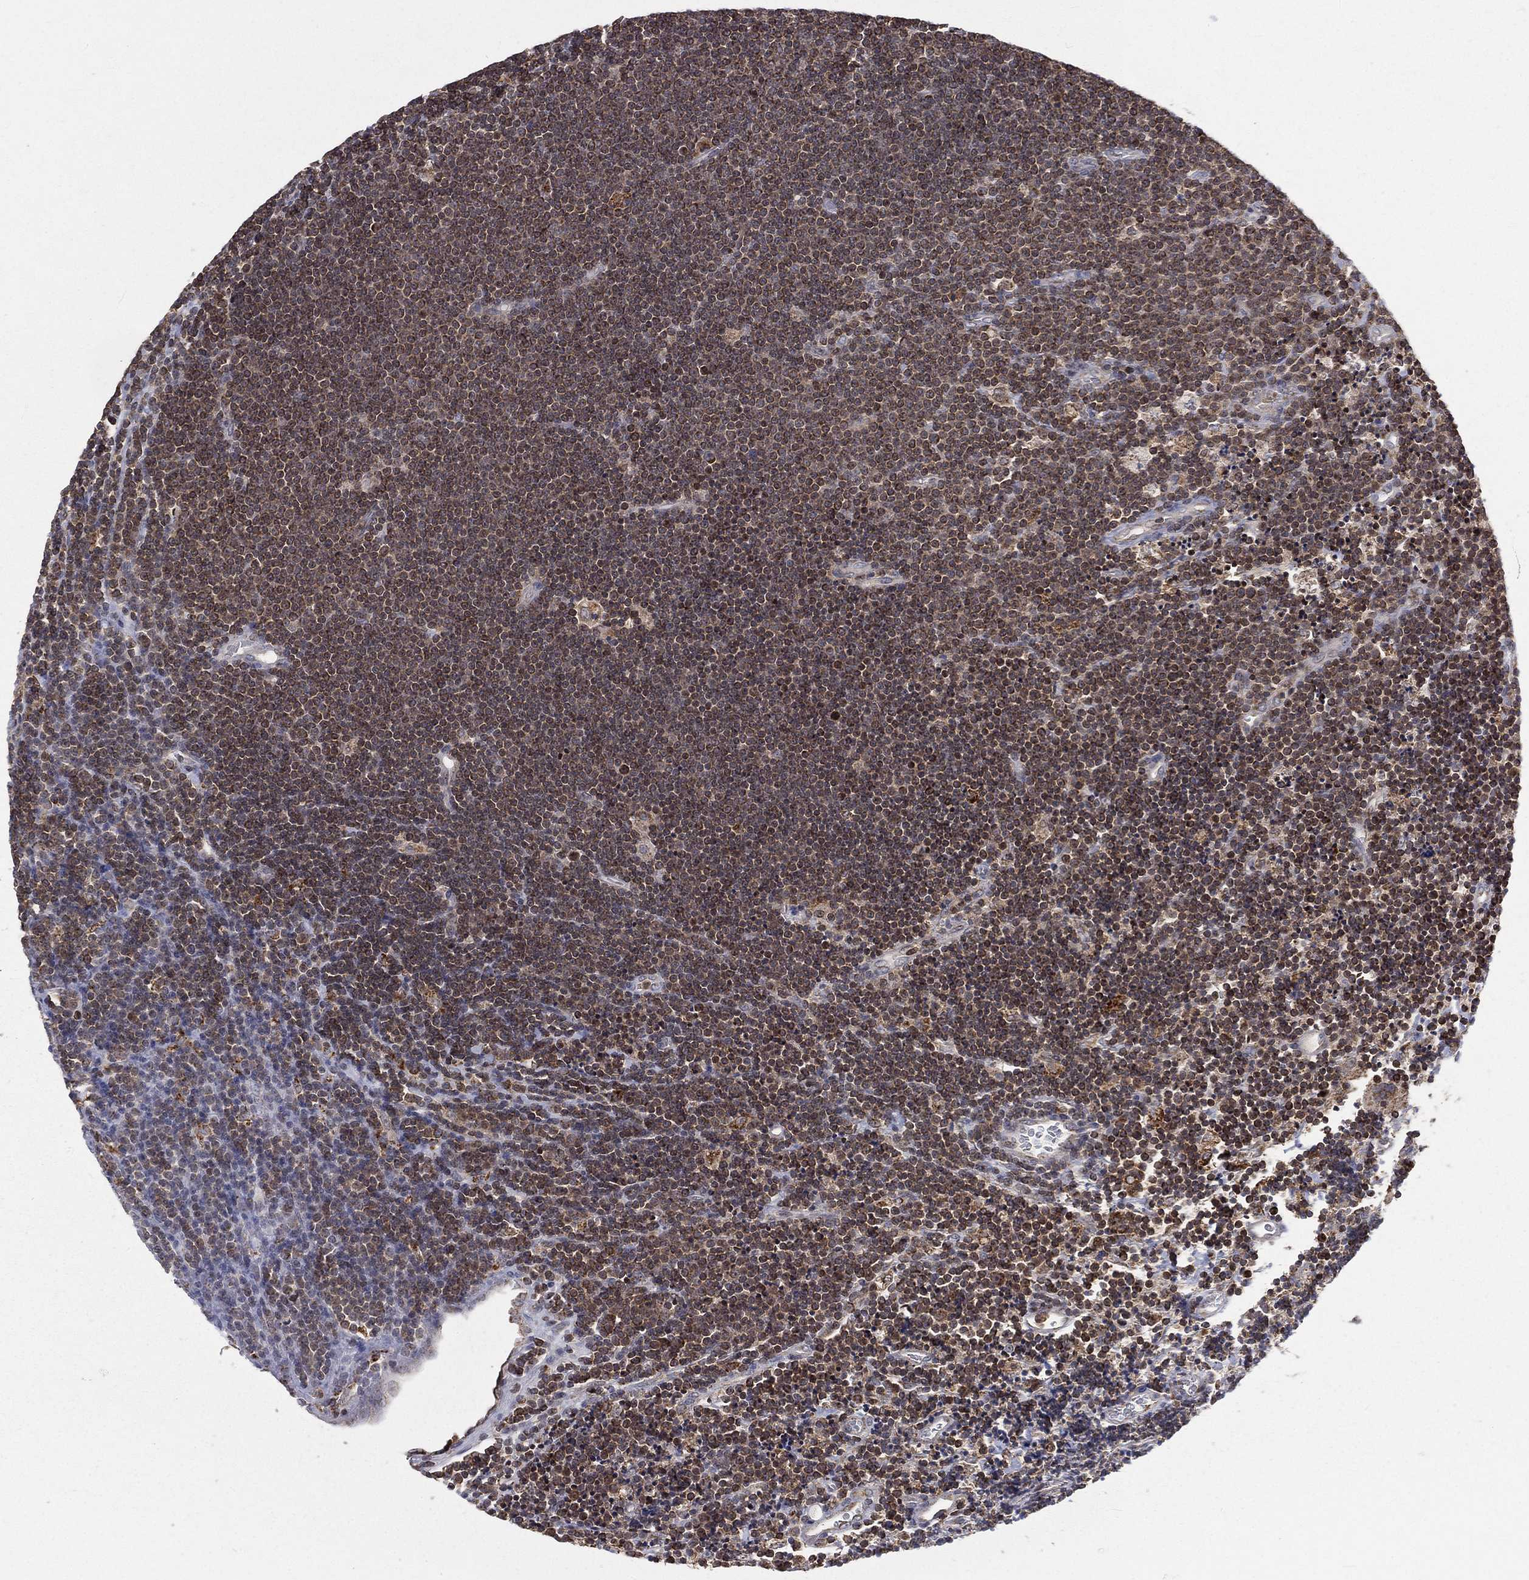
{"staining": {"intensity": "moderate", "quantity": "25%-75%", "location": "cytoplasmic/membranous"}, "tissue": "lymphoma", "cell_type": "Tumor cells", "image_type": "cancer", "snomed": [{"axis": "morphology", "description": "Malignant lymphoma, non-Hodgkin's type, Low grade"}, {"axis": "topography", "description": "Brain"}], "caption": "Human lymphoma stained for a protein (brown) reveals moderate cytoplasmic/membranous positive expression in about 25%-75% of tumor cells.", "gene": "RIN3", "patient": {"sex": "female", "age": 66}}